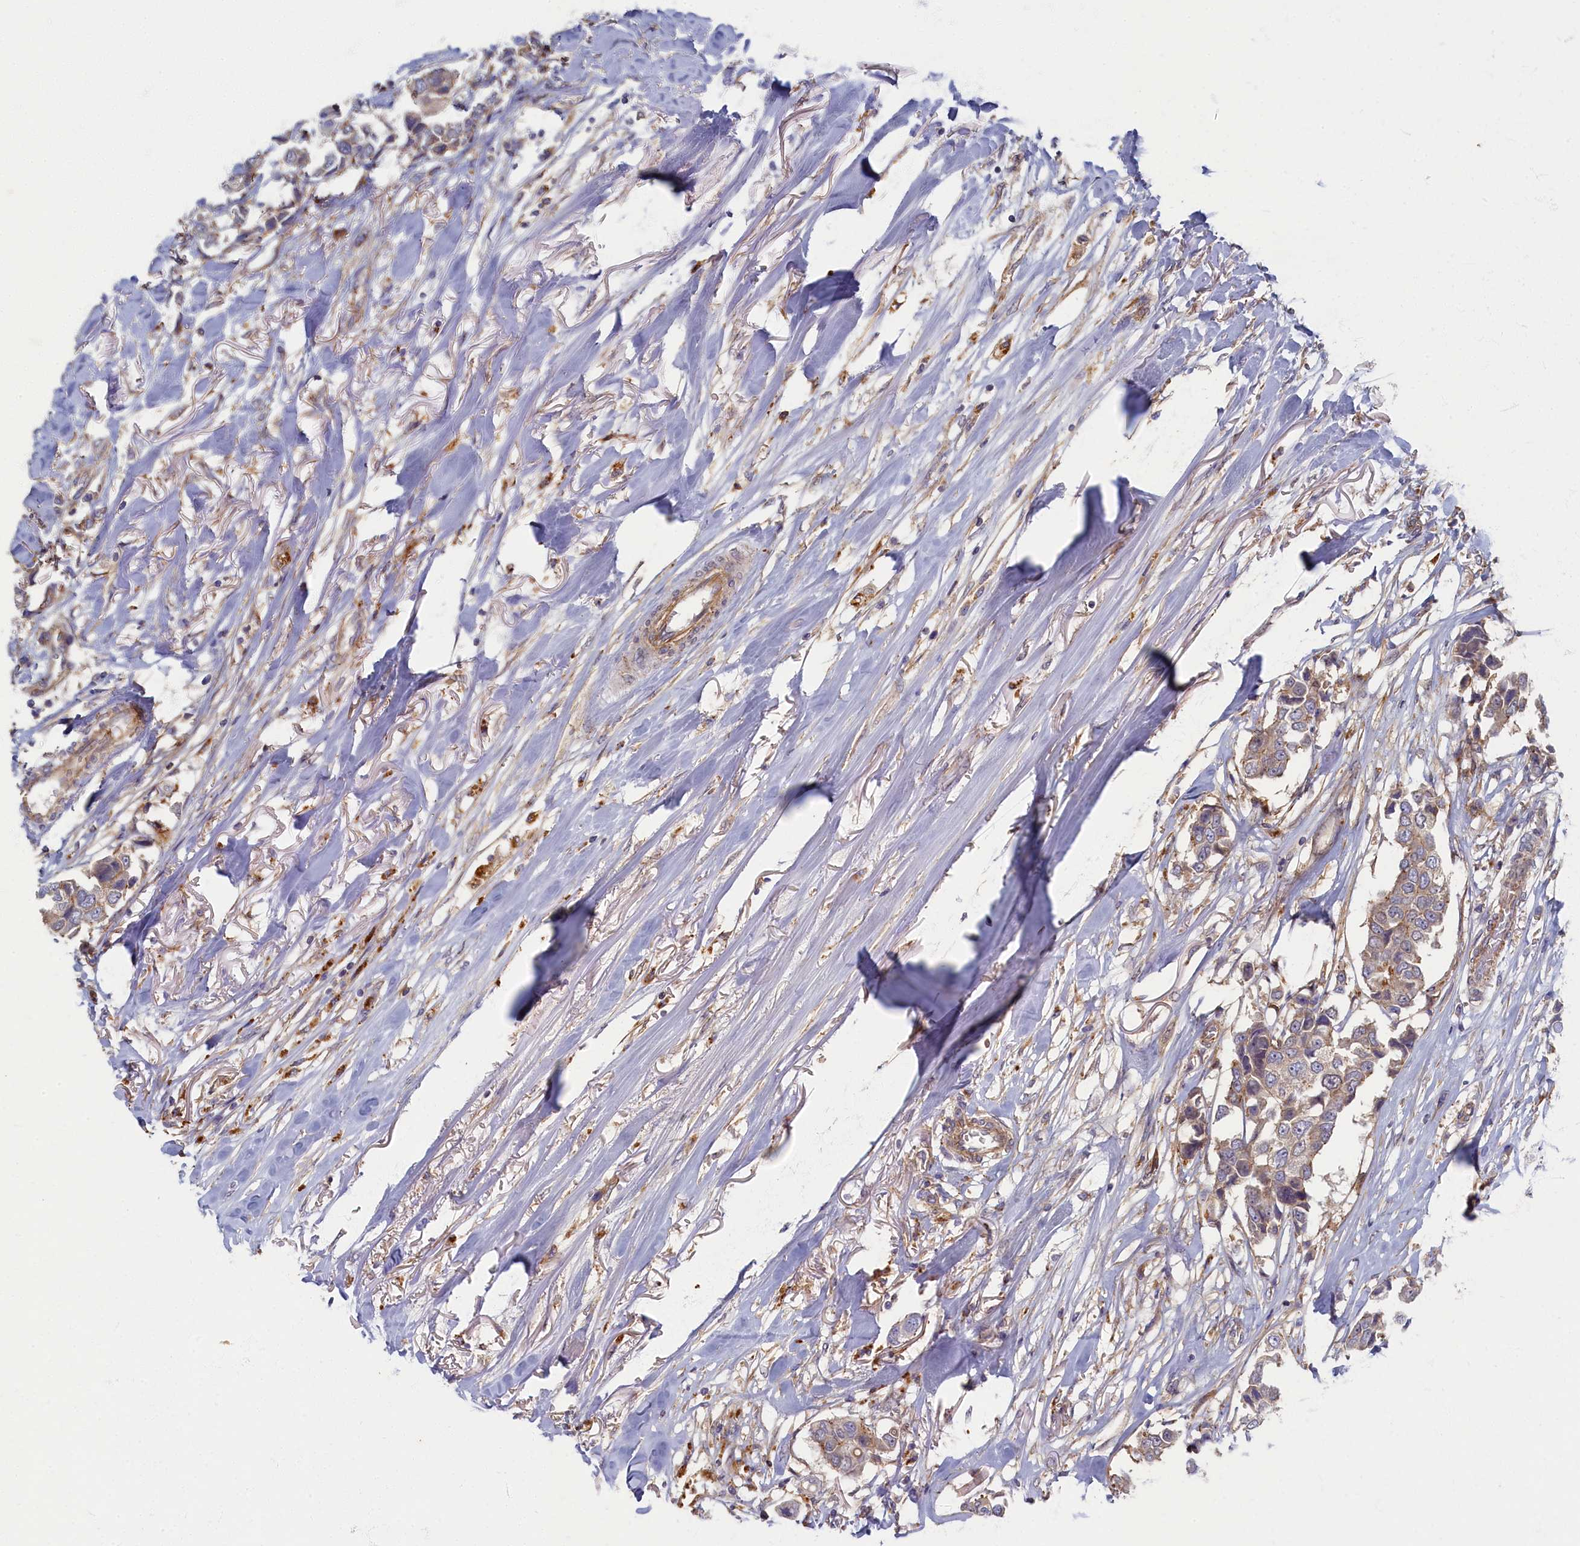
{"staining": {"intensity": "weak", "quantity": "<25%", "location": "cytoplasmic/membranous"}, "tissue": "breast cancer", "cell_type": "Tumor cells", "image_type": "cancer", "snomed": [{"axis": "morphology", "description": "Duct carcinoma"}, {"axis": "topography", "description": "Breast"}], "caption": "This is an immunohistochemistry micrograph of human invasive ductal carcinoma (breast). There is no expression in tumor cells.", "gene": "PSMG2", "patient": {"sex": "female", "age": 80}}